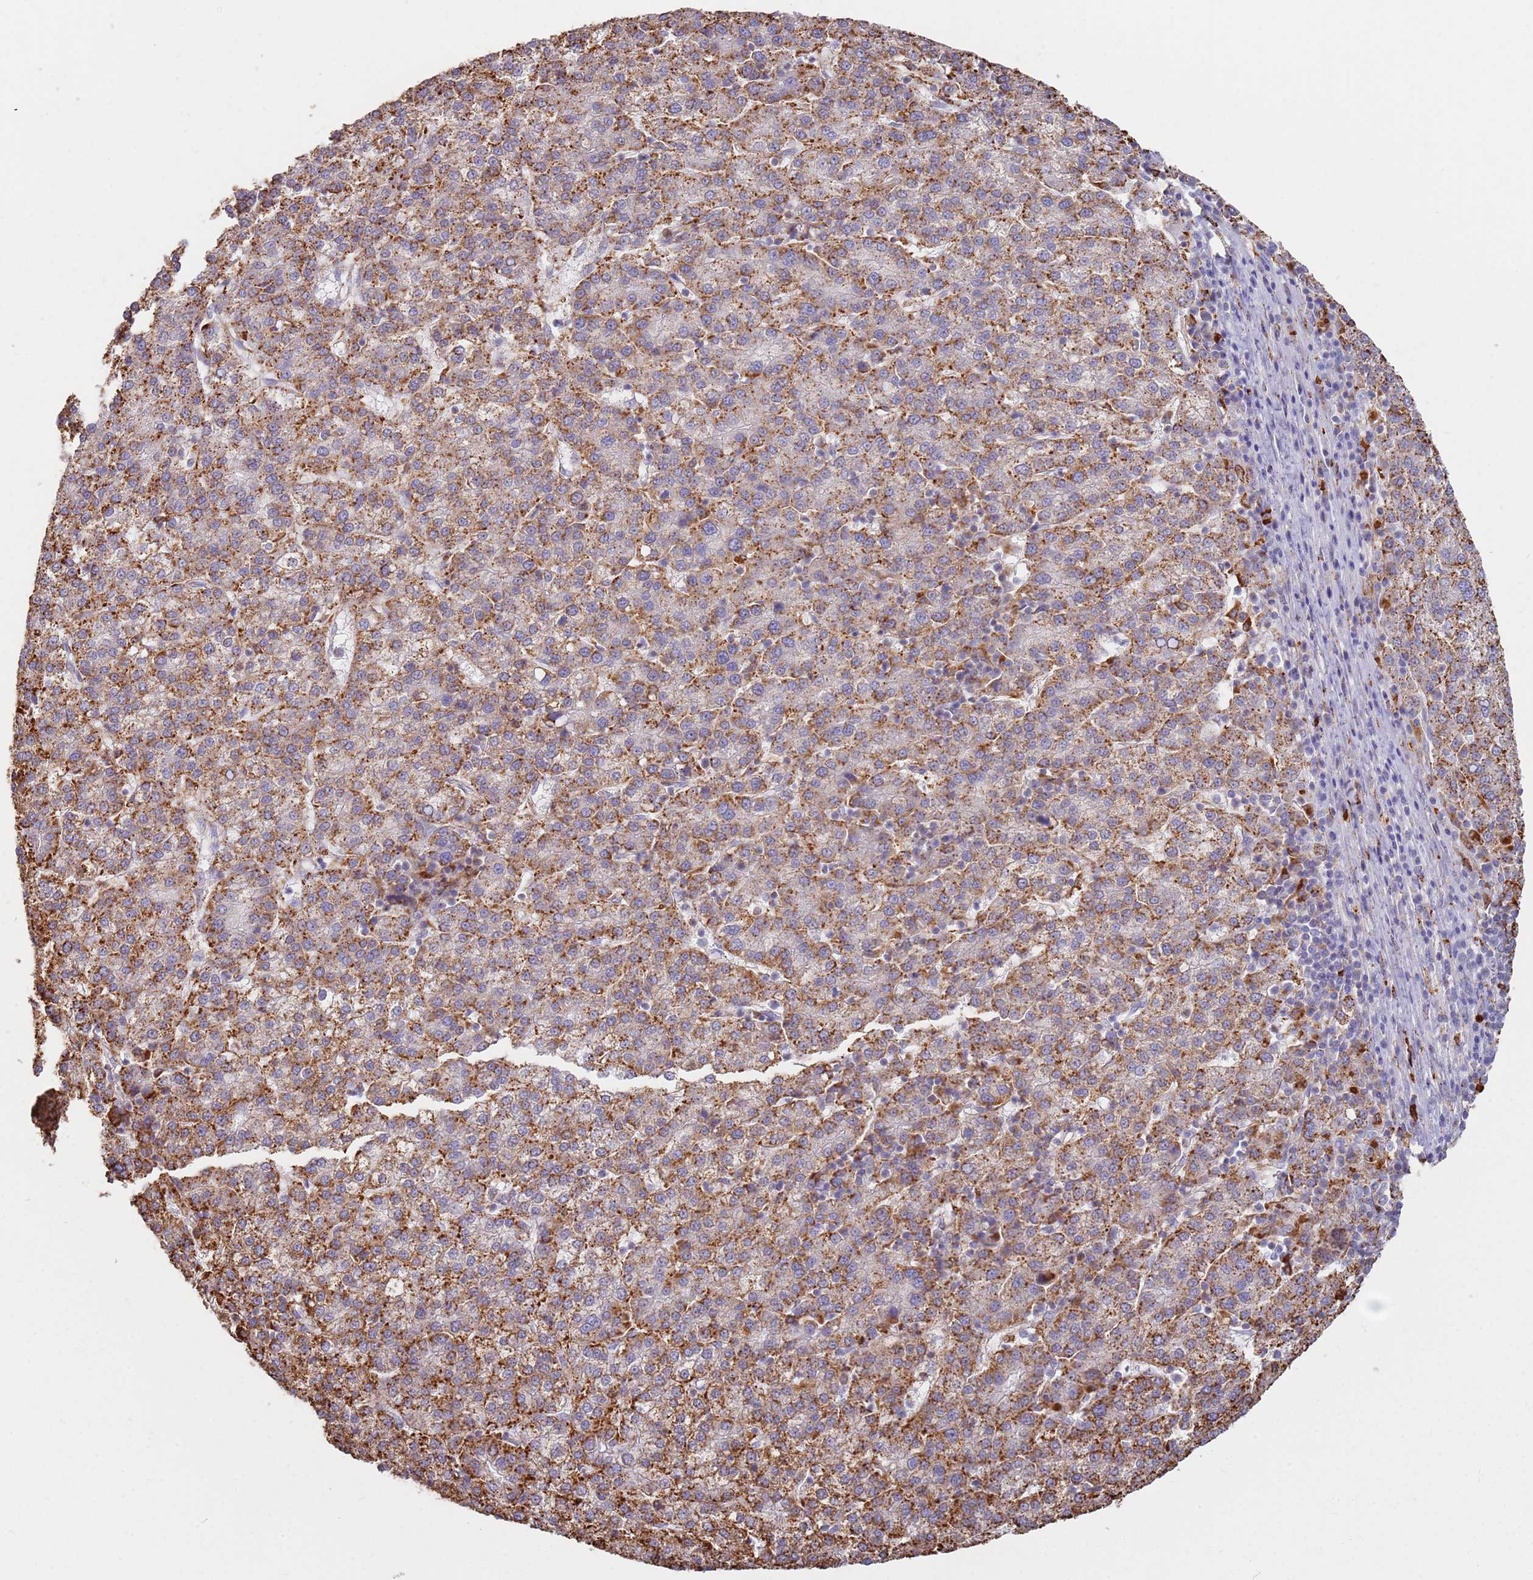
{"staining": {"intensity": "moderate", "quantity": ">75%", "location": "cytoplasmic/membranous"}, "tissue": "liver cancer", "cell_type": "Tumor cells", "image_type": "cancer", "snomed": [{"axis": "morphology", "description": "Carcinoma, Hepatocellular, NOS"}, {"axis": "topography", "description": "Liver"}], "caption": "Human liver cancer stained with a brown dye exhibits moderate cytoplasmic/membranous positive staining in about >75% of tumor cells.", "gene": "TMEM229B", "patient": {"sex": "female", "age": 58}}